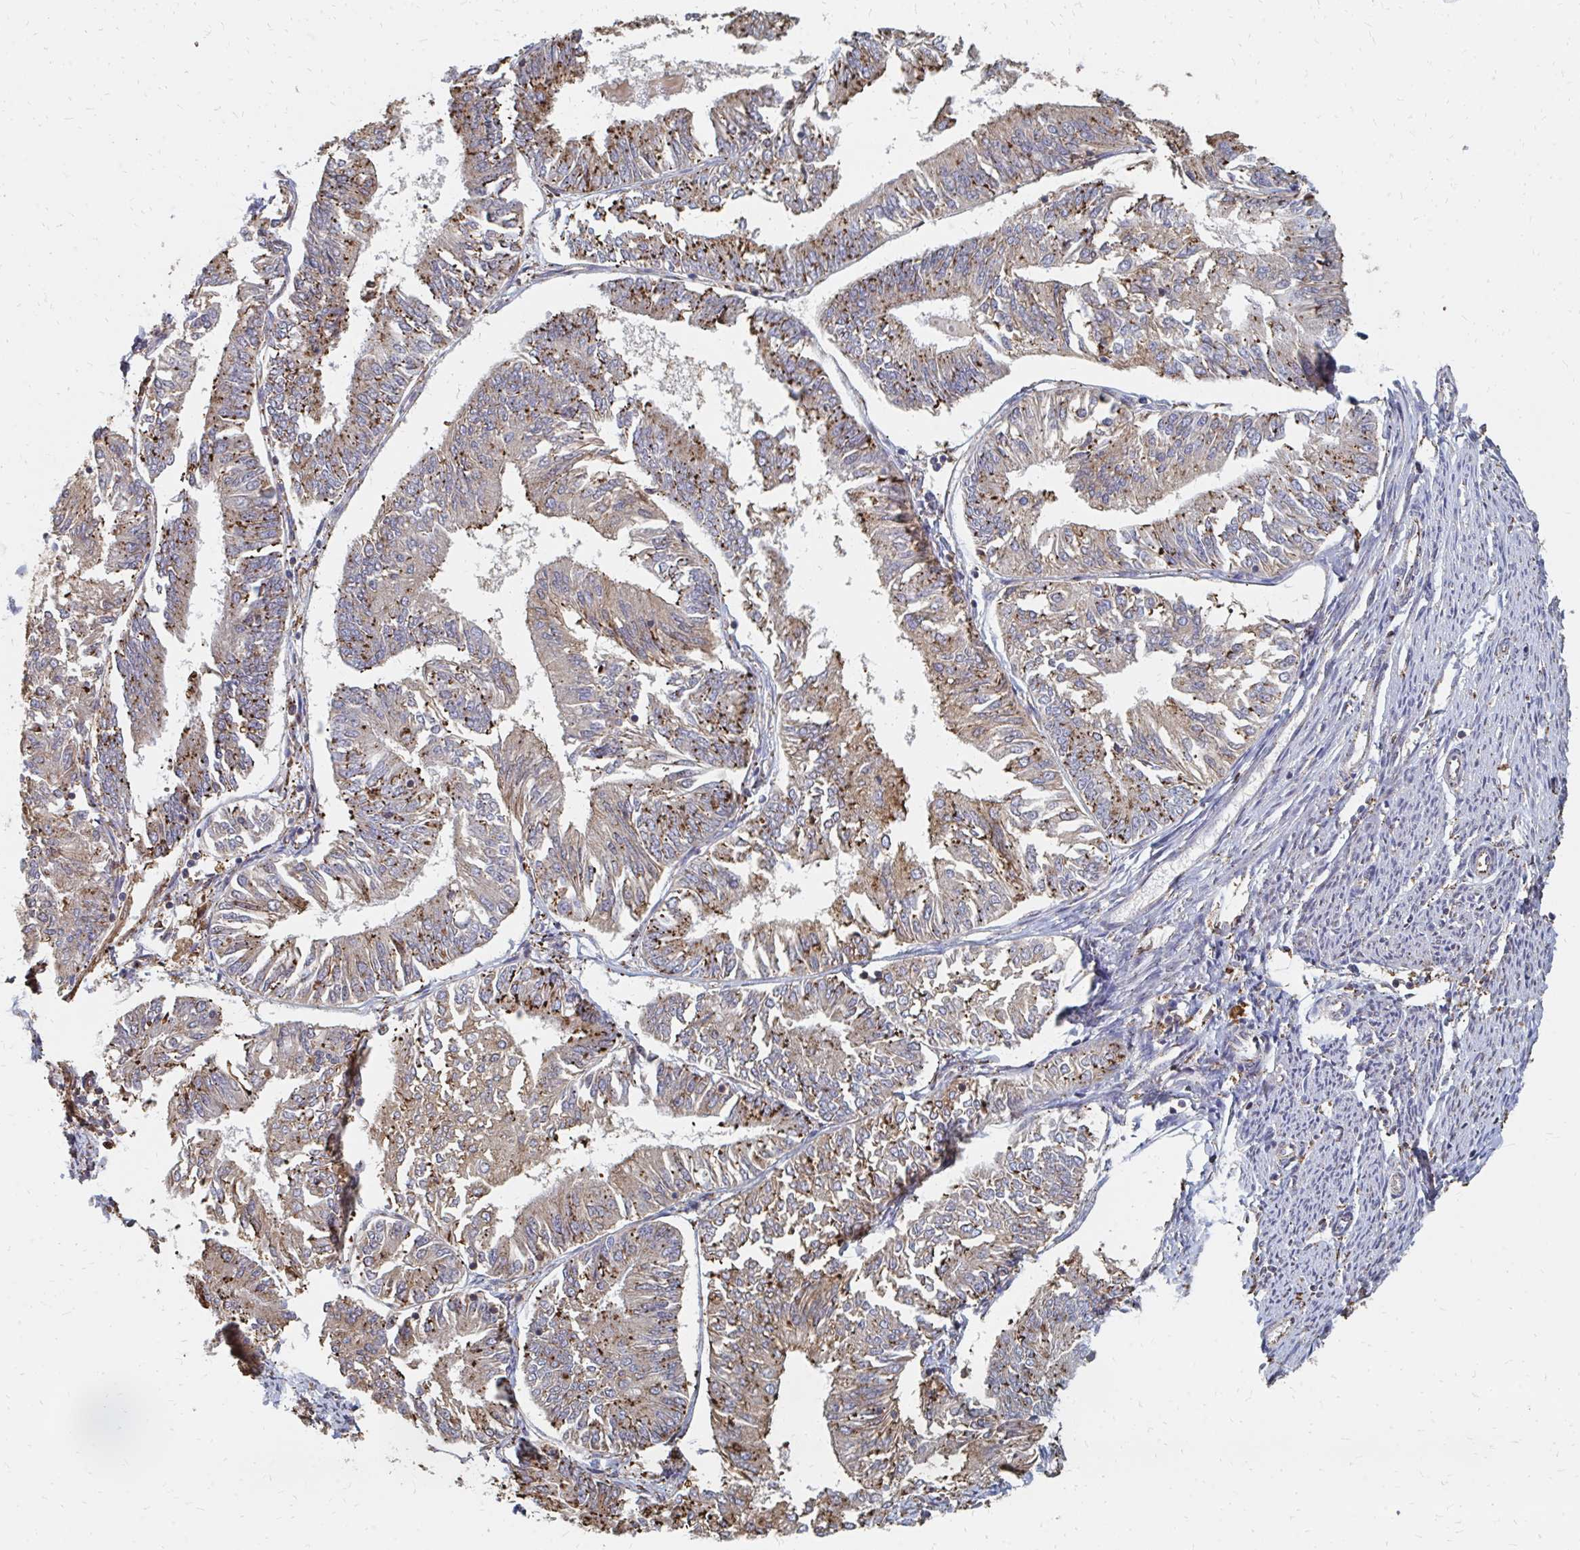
{"staining": {"intensity": "moderate", "quantity": "25%-75%", "location": "cytoplasmic/membranous"}, "tissue": "endometrial cancer", "cell_type": "Tumor cells", "image_type": "cancer", "snomed": [{"axis": "morphology", "description": "Adenocarcinoma, NOS"}, {"axis": "topography", "description": "Endometrium"}], "caption": "Protein staining demonstrates moderate cytoplasmic/membranous staining in approximately 25%-75% of tumor cells in adenocarcinoma (endometrial). The protein of interest is shown in brown color, while the nuclei are stained blue.", "gene": "PPP1R13L", "patient": {"sex": "female", "age": 58}}